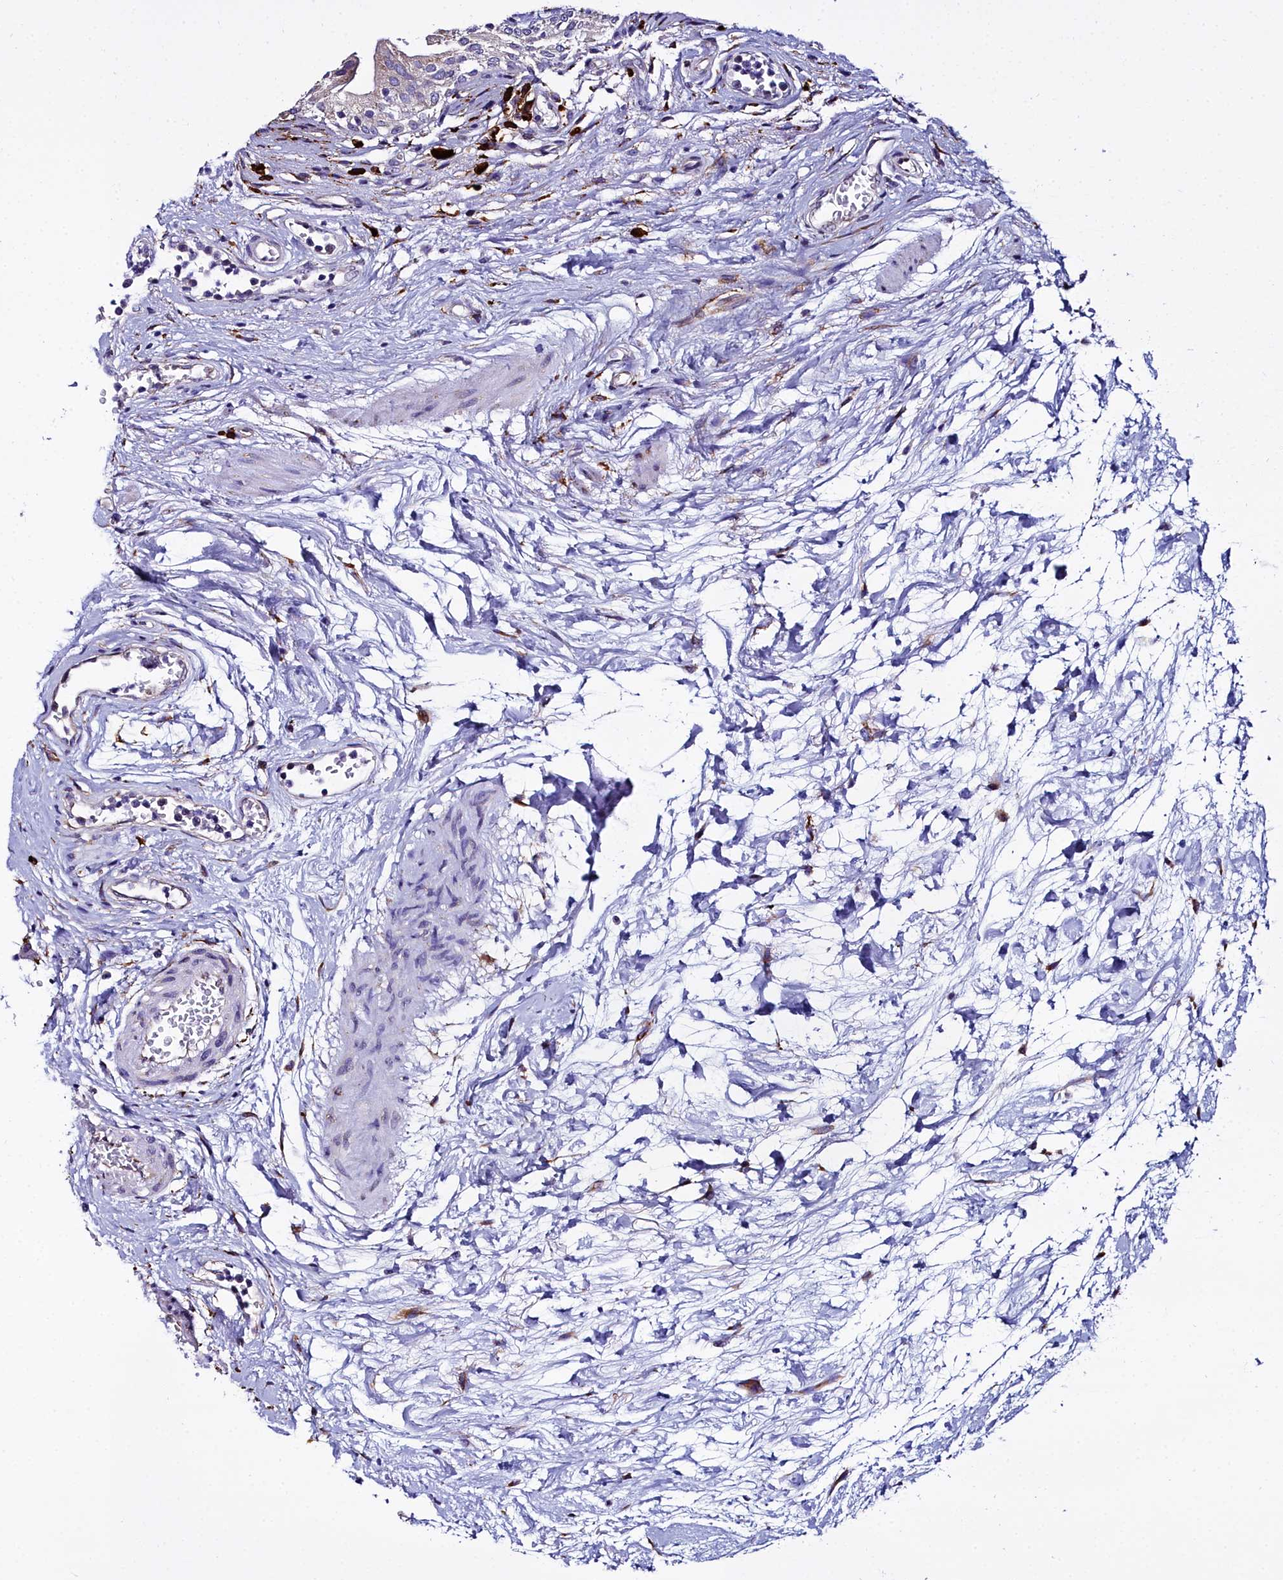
{"staining": {"intensity": "negative", "quantity": "none", "location": "none"}, "tissue": "urinary bladder", "cell_type": "Urothelial cells", "image_type": "normal", "snomed": [{"axis": "morphology", "description": "Normal tissue, NOS"}, {"axis": "morphology", "description": "Inflammation, NOS"}, {"axis": "topography", "description": "Urinary bladder"}], "caption": "An IHC image of unremarkable urinary bladder is shown. There is no staining in urothelial cells of urinary bladder. Brightfield microscopy of immunohistochemistry stained with DAB (brown) and hematoxylin (blue), captured at high magnification.", "gene": "TXNDC5", "patient": {"sex": "male", "age": 63}}